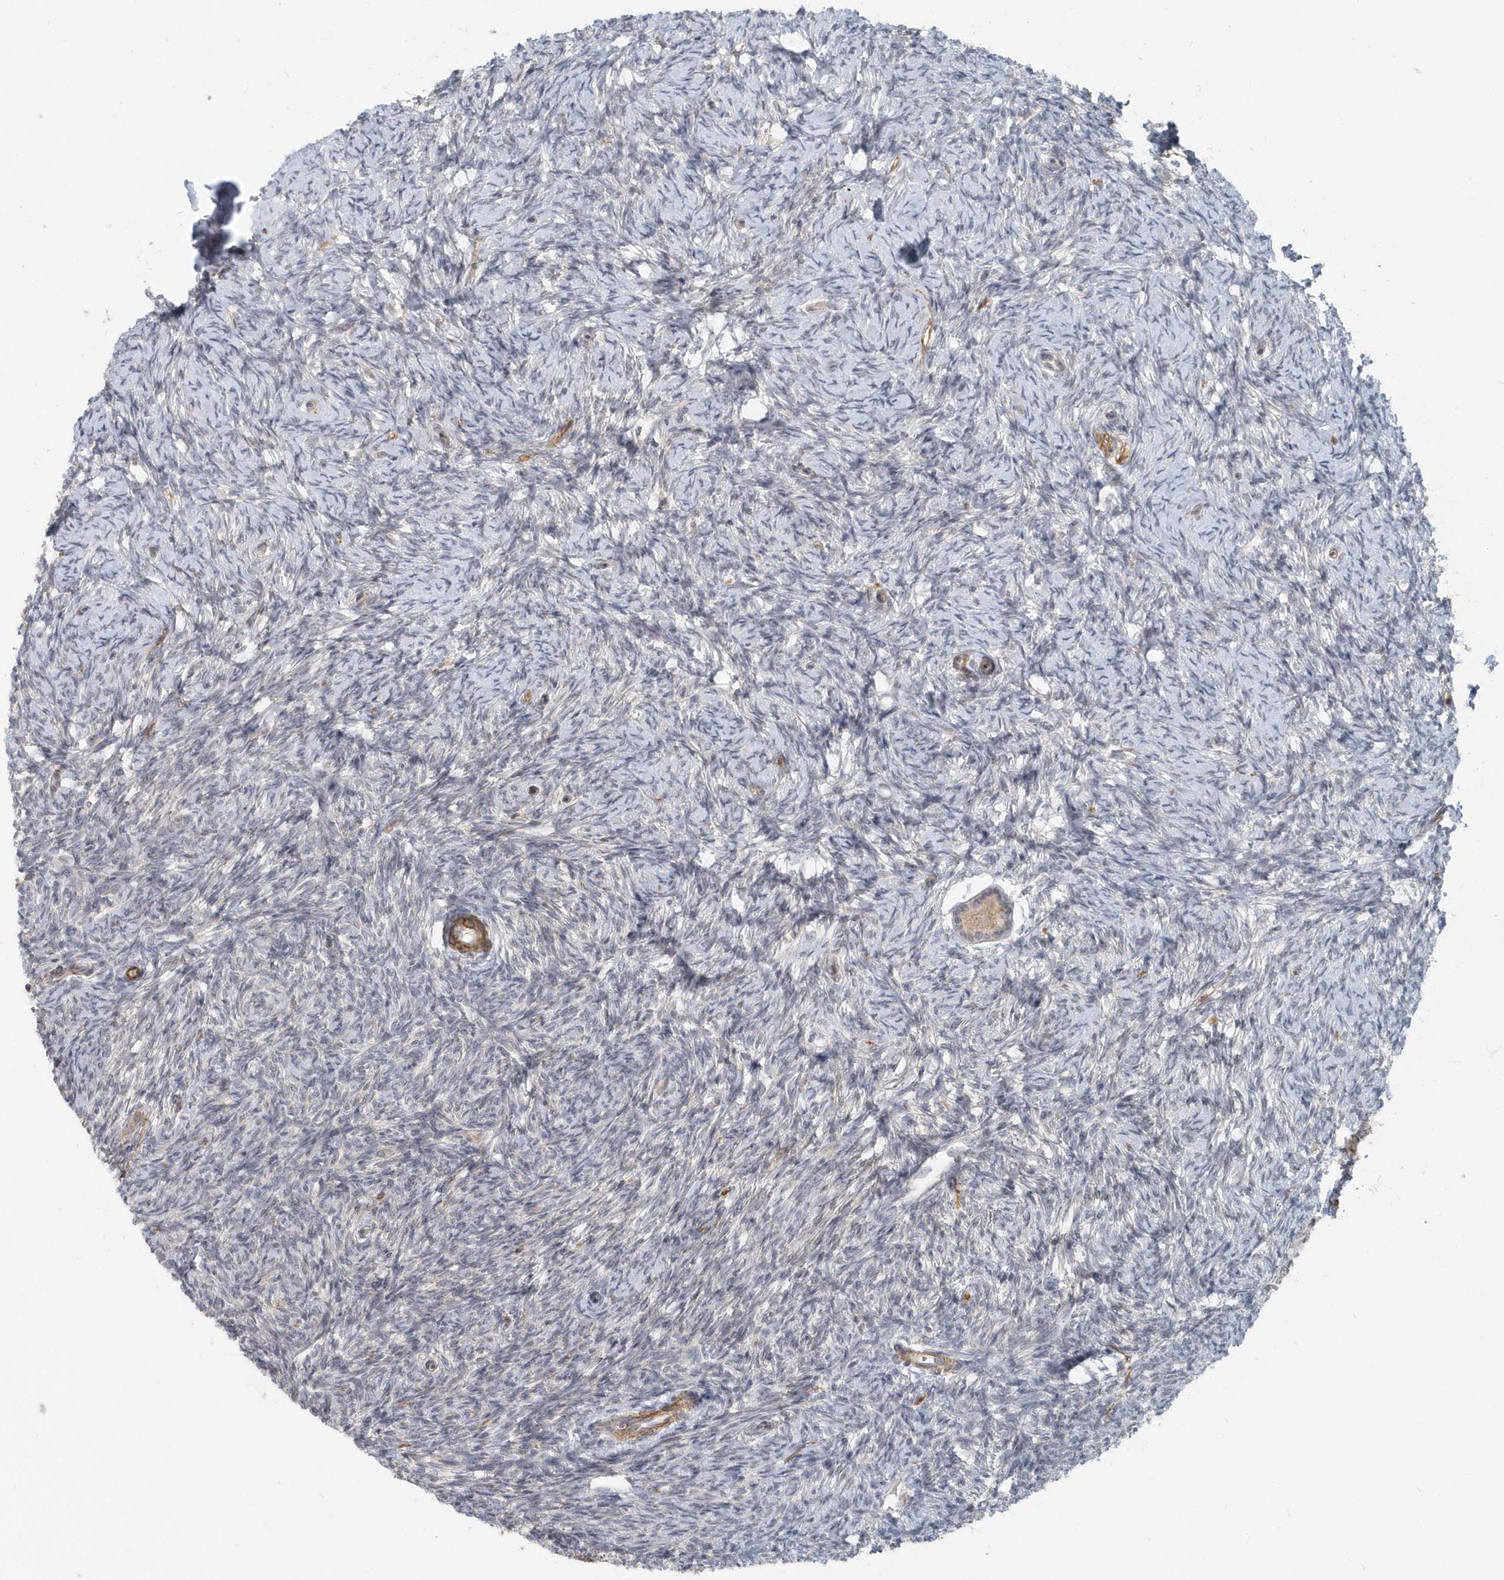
{"staining": {"intensity": "weak", "quantity": ">75%", "location": "cytoplasmic/membranous"}, "tissue": "ovary", "cell_type": "Follicle cells", "image_type": "normal", "snomed": [{"axis": "morphology", "description": "Normal tissue, NOS"}, {"axis": "morphology", "description": "Cyst, NOS"}, {"axis": "topography", "description": "Ovary"}], "caption": "Follicle cells demonstrate low levels of weak cytoplasmic/membranous expression in approximately >75% of cells in normal ovary. (brown staining indicates protein expression, while blue staining denotes nuclei).", "gene": "NAPB", "patient": {"sex": "female", "age": 33}}